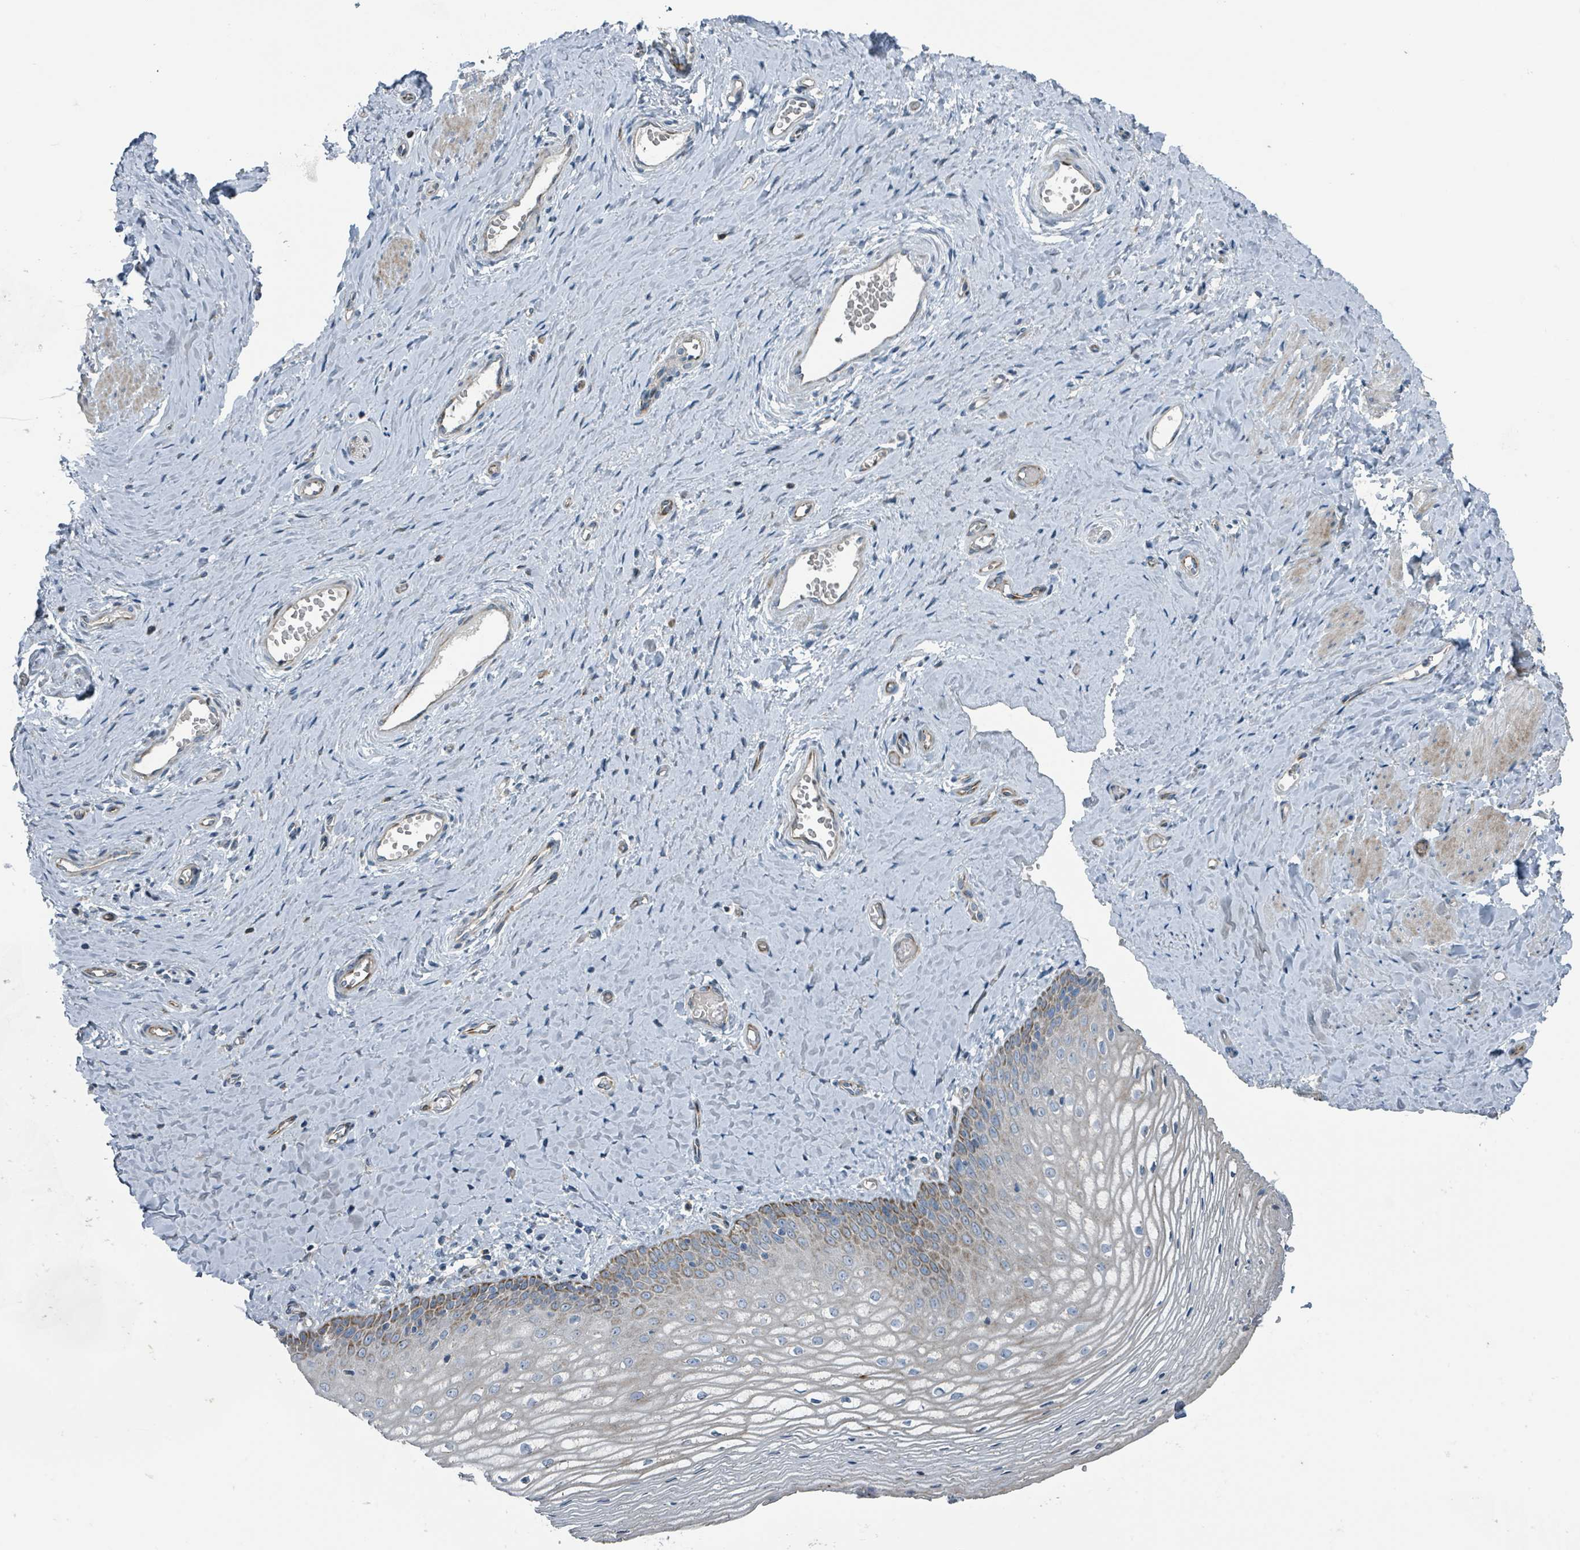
{"staining": {"intensity": "moderate", "quantity": "25%-75%", "location": "cytoplasmic/membranous"}, "tissue": "vagina", "cell_type": "Squamous epithelial cells", "image_type": "normal", "snomed": [{"axis": "morphology", "description": "Normal tissue, NOS"}, {"axis": "topography", "description": "Vagina"}], "caption": "The photomicrograph displays a brown stain indicating the presence of a protein in the cytoplasmic/membranous of squamous epithelial cells in vagina.", "gene": "DIPK2A", "patient": {"sex": "female", "age": 65}}